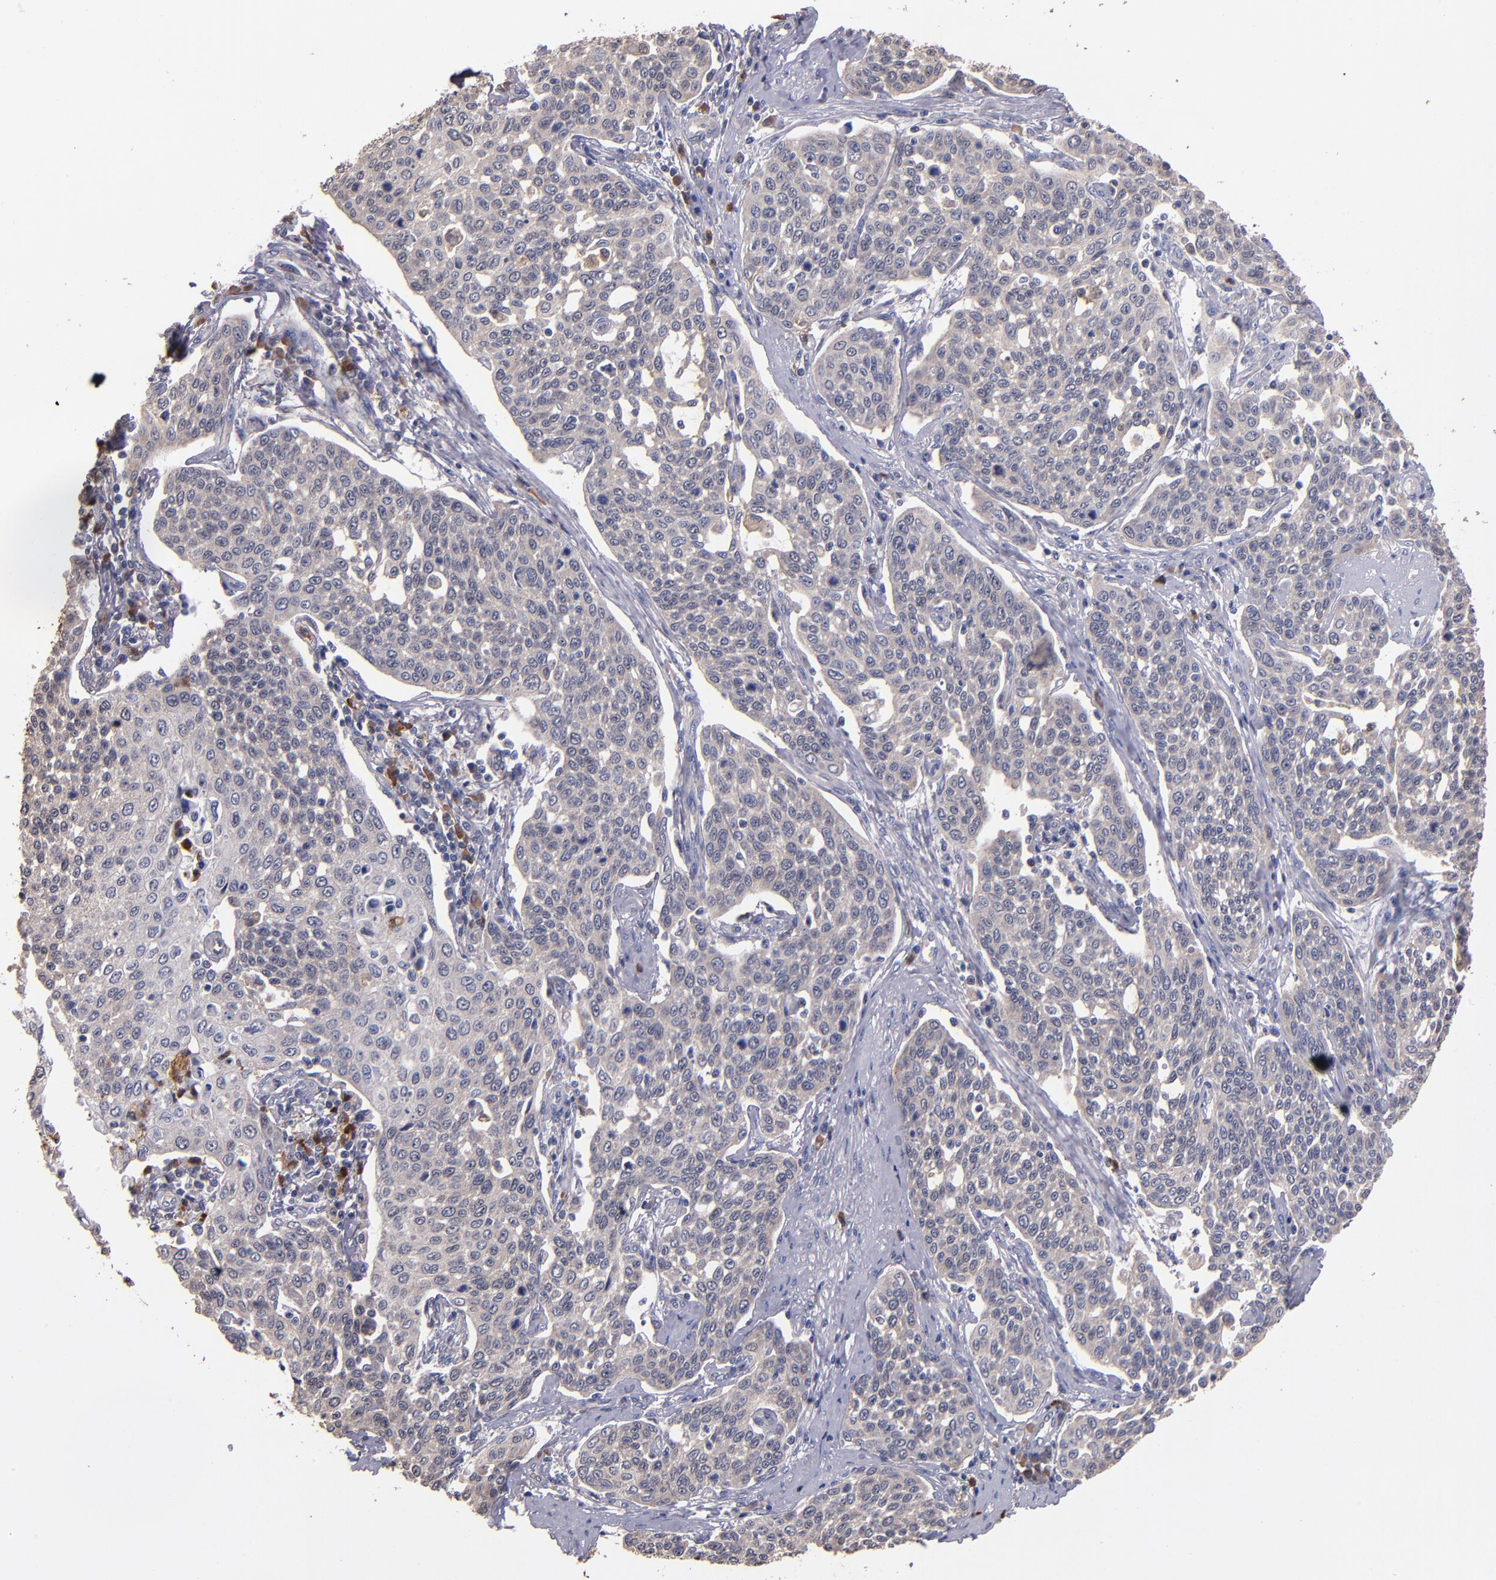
{"staining": {"intensity": "weak", "quantity": "<25%", "location": "cytoplasmic/membranous"}, "tissue": "cervical cancer", "cell_type": "Tumor cells", "image_type": "cancer", "snomed": [{"axis": "morphology", "description": "Squamous cell carcinoma, NOS"}, {"axis": "topography", "description": "Cervix"}], "caption": "Protein analysis of cervical squamous cell carcinoma shows no significant staining in tumor cells.", "gene": "TTLL12", "patient": {"sex": "female", "age": 34}}